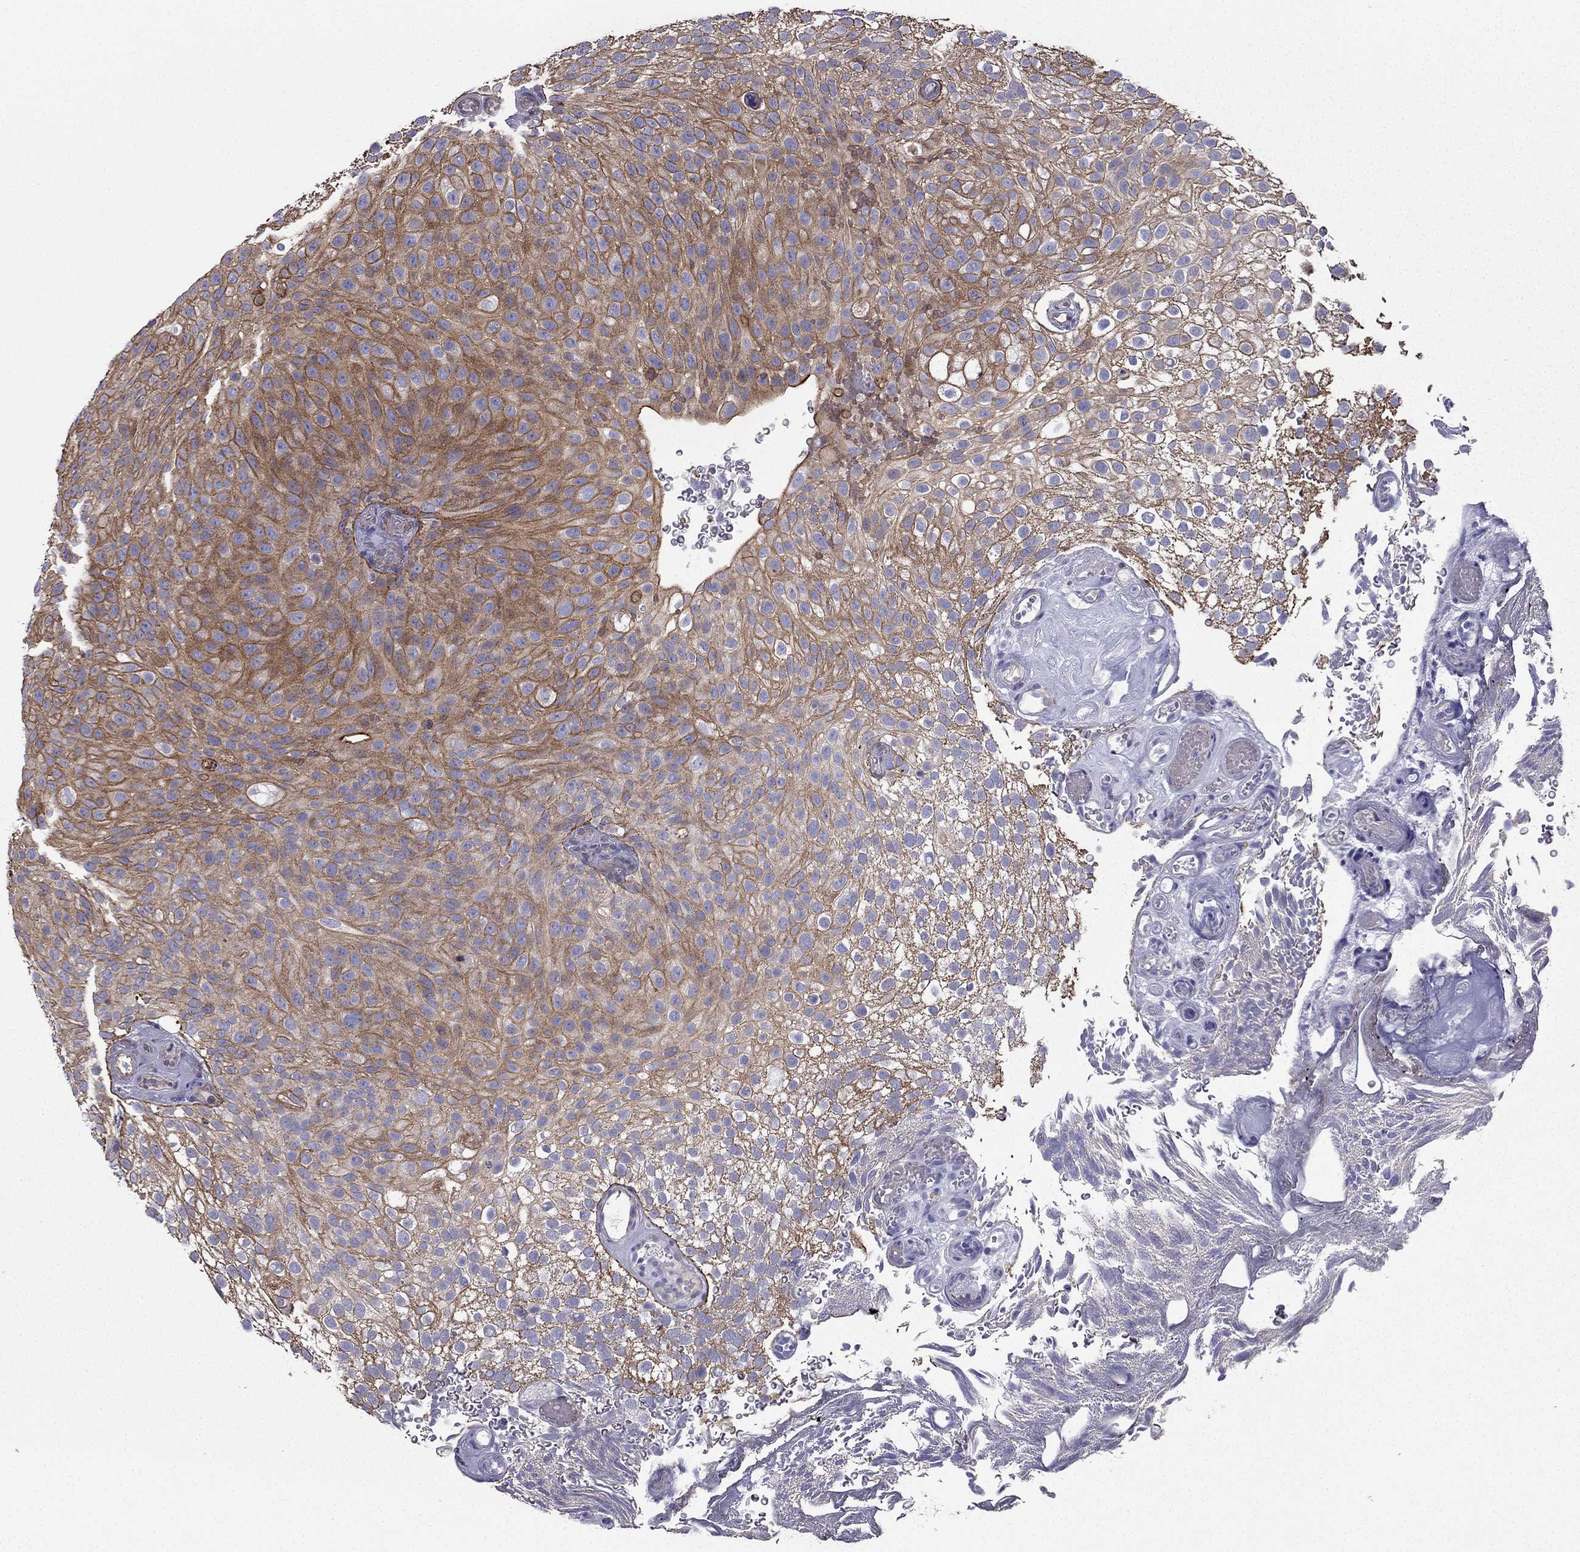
{"staining": {"intensity": "strong", "quantity": "25%-75%", "location": "cytoplasmic/membranous"}, "tissue": "urothelial cancer", "cell_type": "Tumor cells", "image_type": "cancer", "snomed": [{"axis": "morphology", "description": "Urothelial carcinoma, Low grade"}, {"axis": "topography", "description": "Urinary bladder"}], "caption": "A brown stain labels strong cytoplasmic/membranous expression of a protein in human low-grade urothelial carcinoma tumor cells. (IHC, brightfield microscopy, high magnification).", "gene": "ENOX1", "patient": {"sex": "male", "age": 78}}